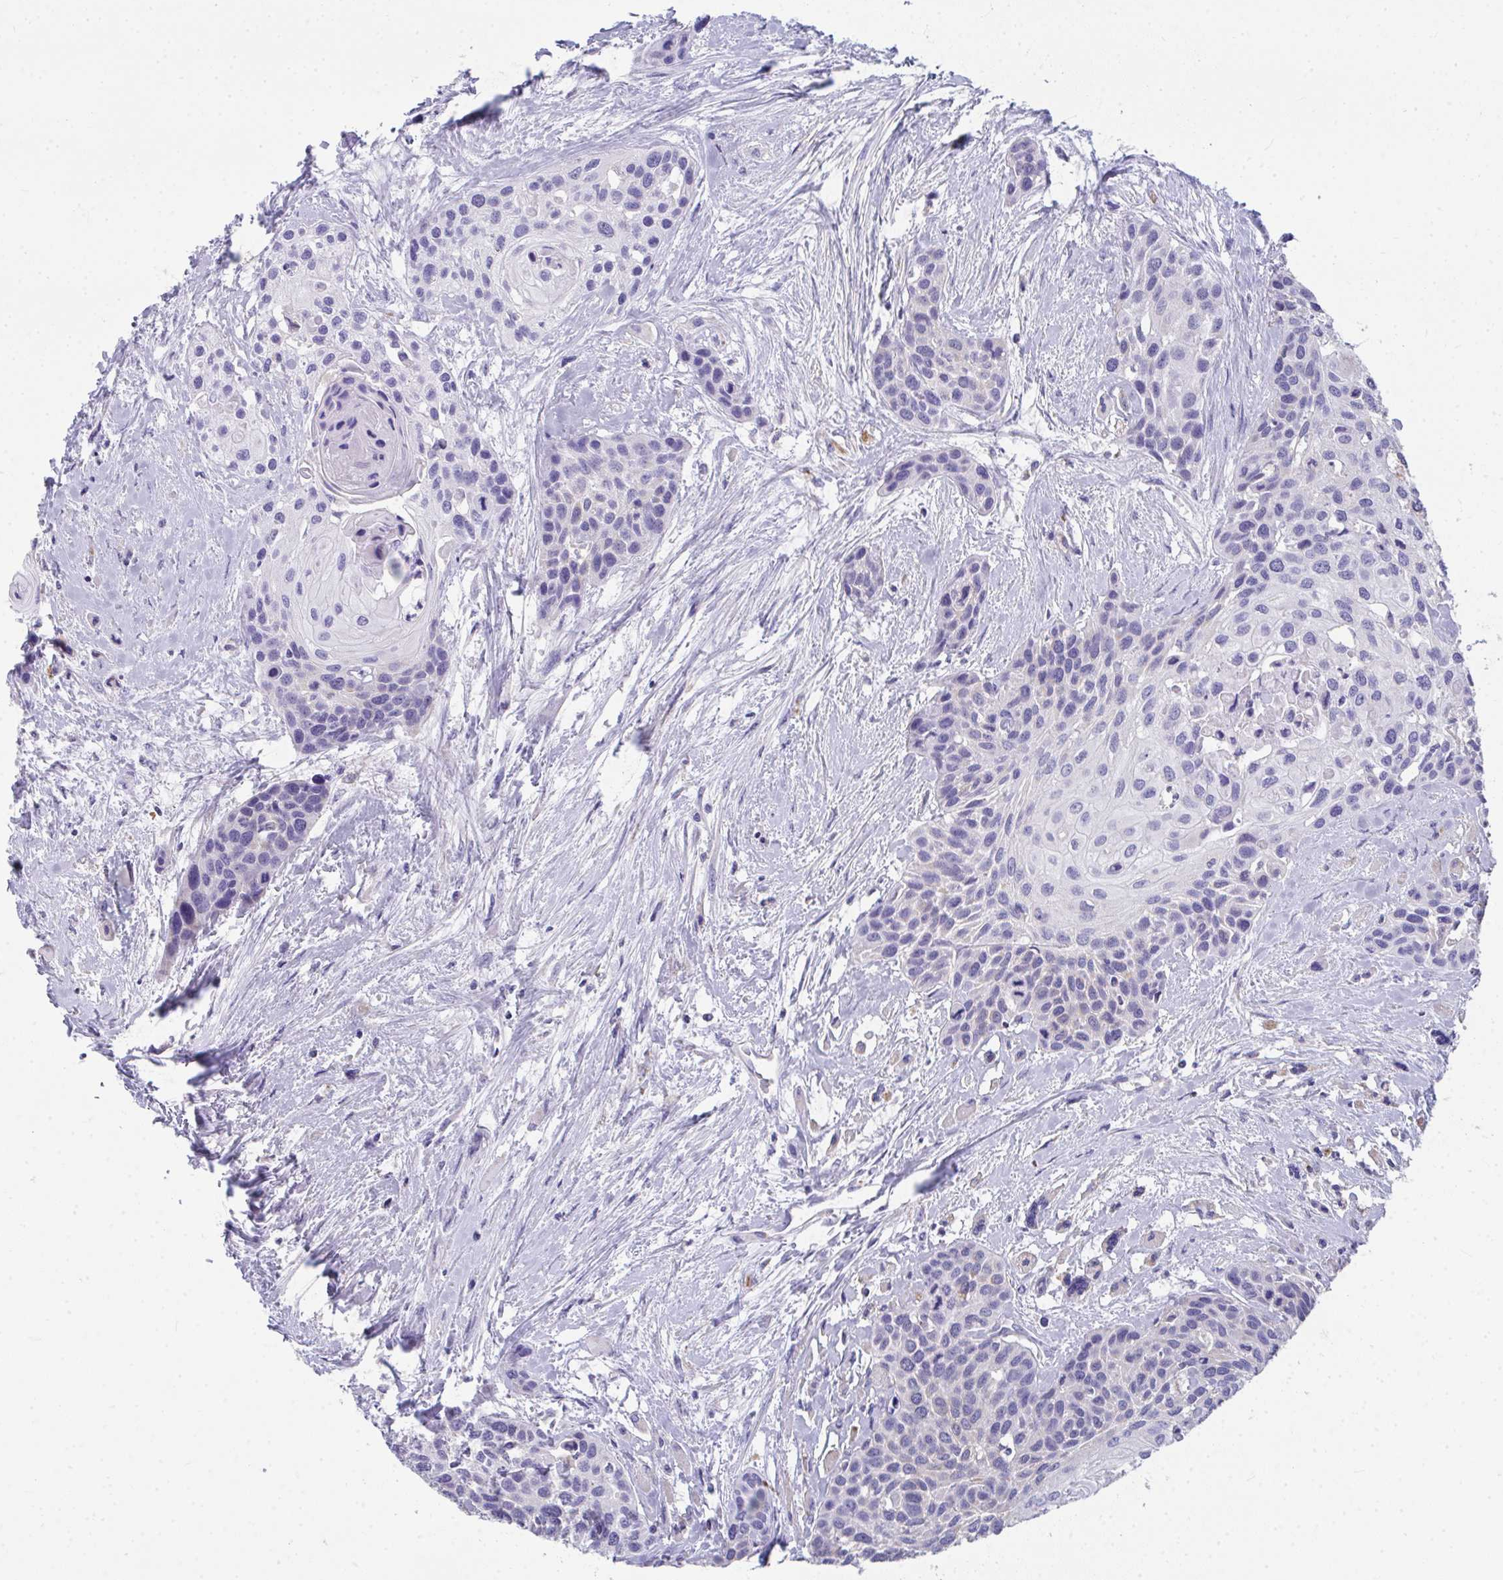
{"staining": {"intensity": "negative", "quantity": "none", "location": "none"}, "tissue": "head and neck cancer", "cell_type": "Tumor cells", "image_type": "cancer", "snomed": [{"axis": "morphology", "description": "Squamous cell carcinoma, NOS"}, {"axis": "topography", "description": "Head-Neck"}], "caption": "There is no significant positivity in tumor cells of head and neck cancer. Nuclei are stained in blue.", "gene": "COA5", "patient": {"sex": "female", "age": 50}}